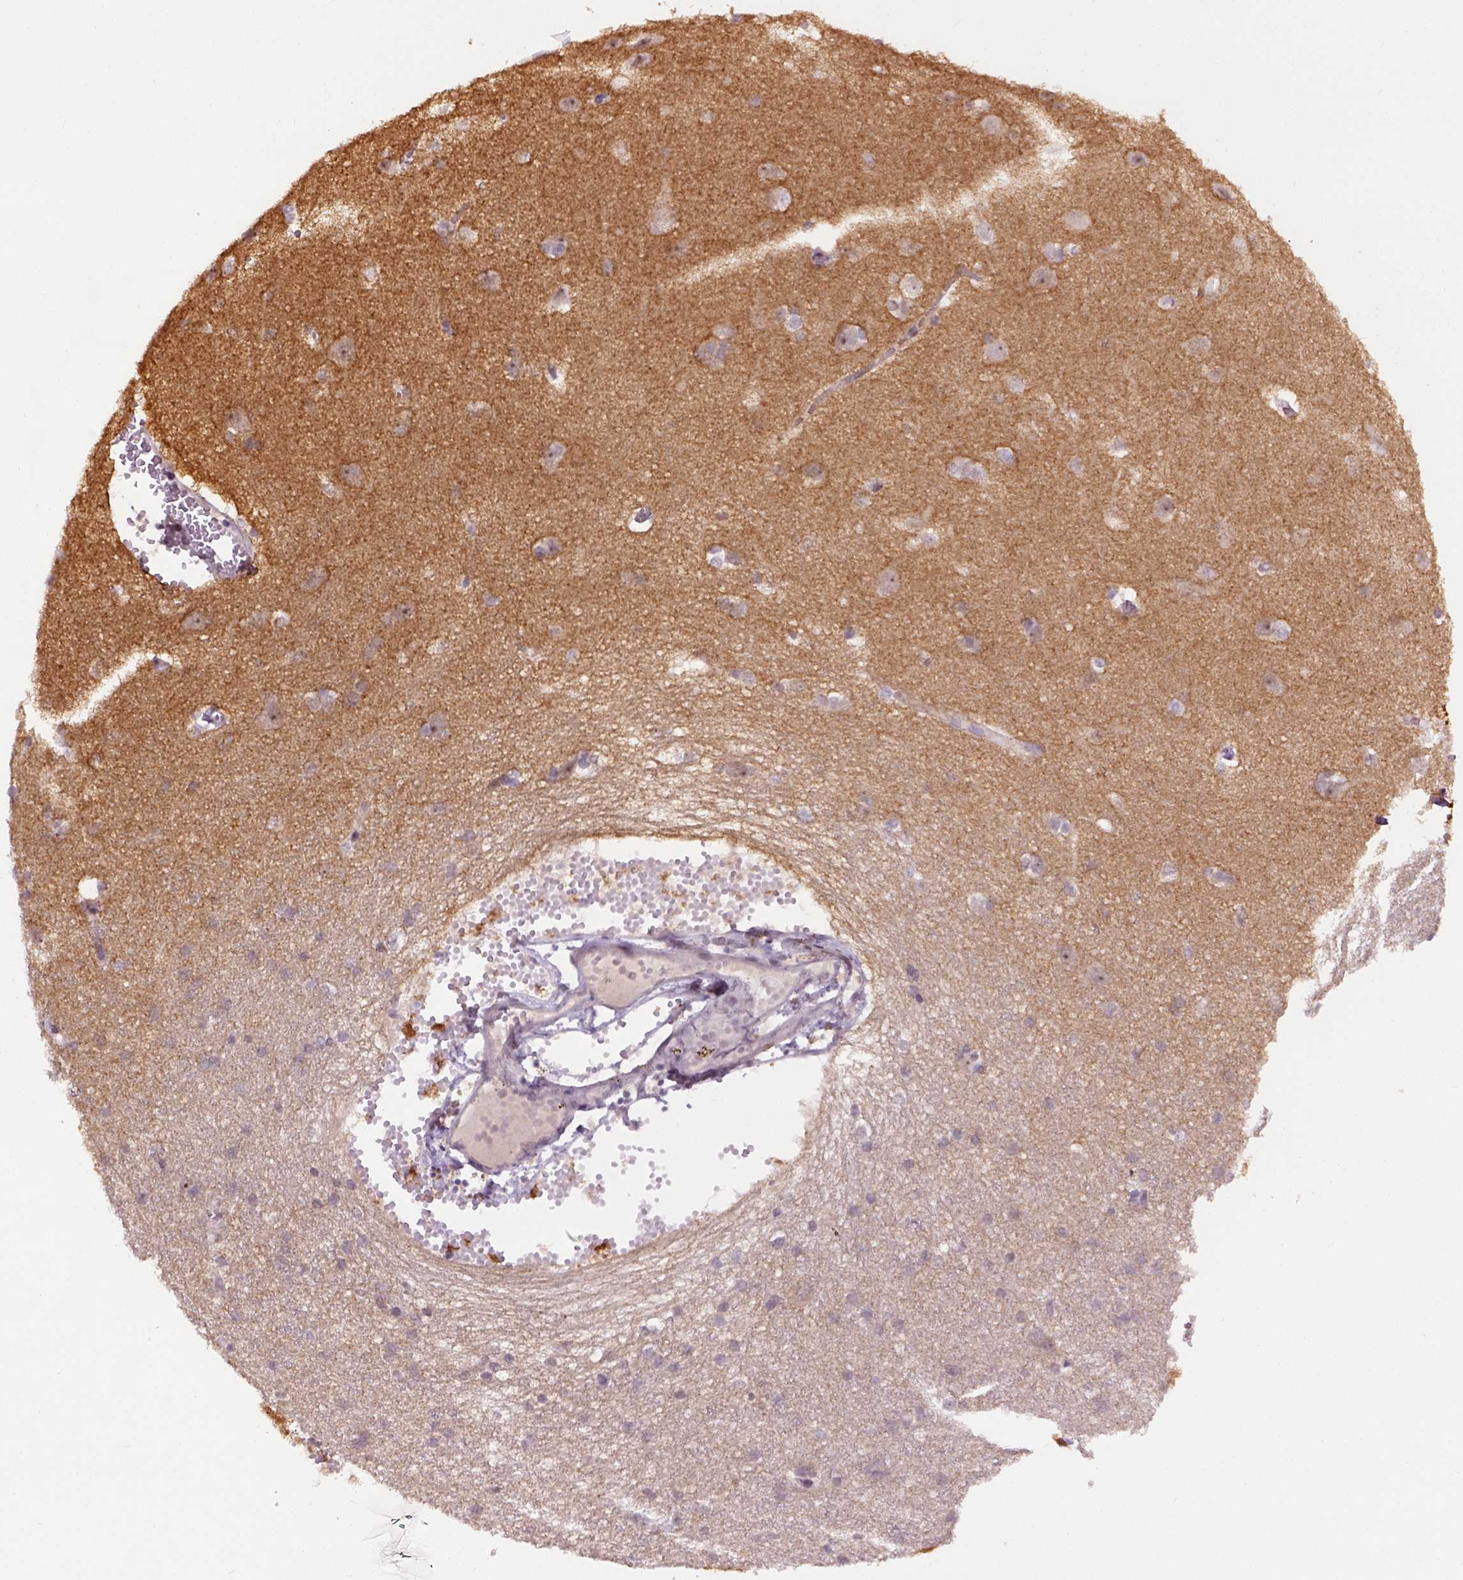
{"staining": {"intensity": "negative", "quantity": "none", "location": "none"}, "tissue": "cerebral cortex", "cell_type": "Endothelial cells", "image_type": "normal", "snomed": [{"axis": "morphology", "description": "Normal tissue, NOS"}, {"axis": "topography", "description": "Cerebral cortex"}], "caption": "The image displays no significant expression in endothelial cells of cerebral cortex. (DAB (3,3'-diaminobenzidine) IHC visualized using brightfield microscopy, high magnification).", "gene": "RAB43", "patient": {"sex": "male", "age": 37}}